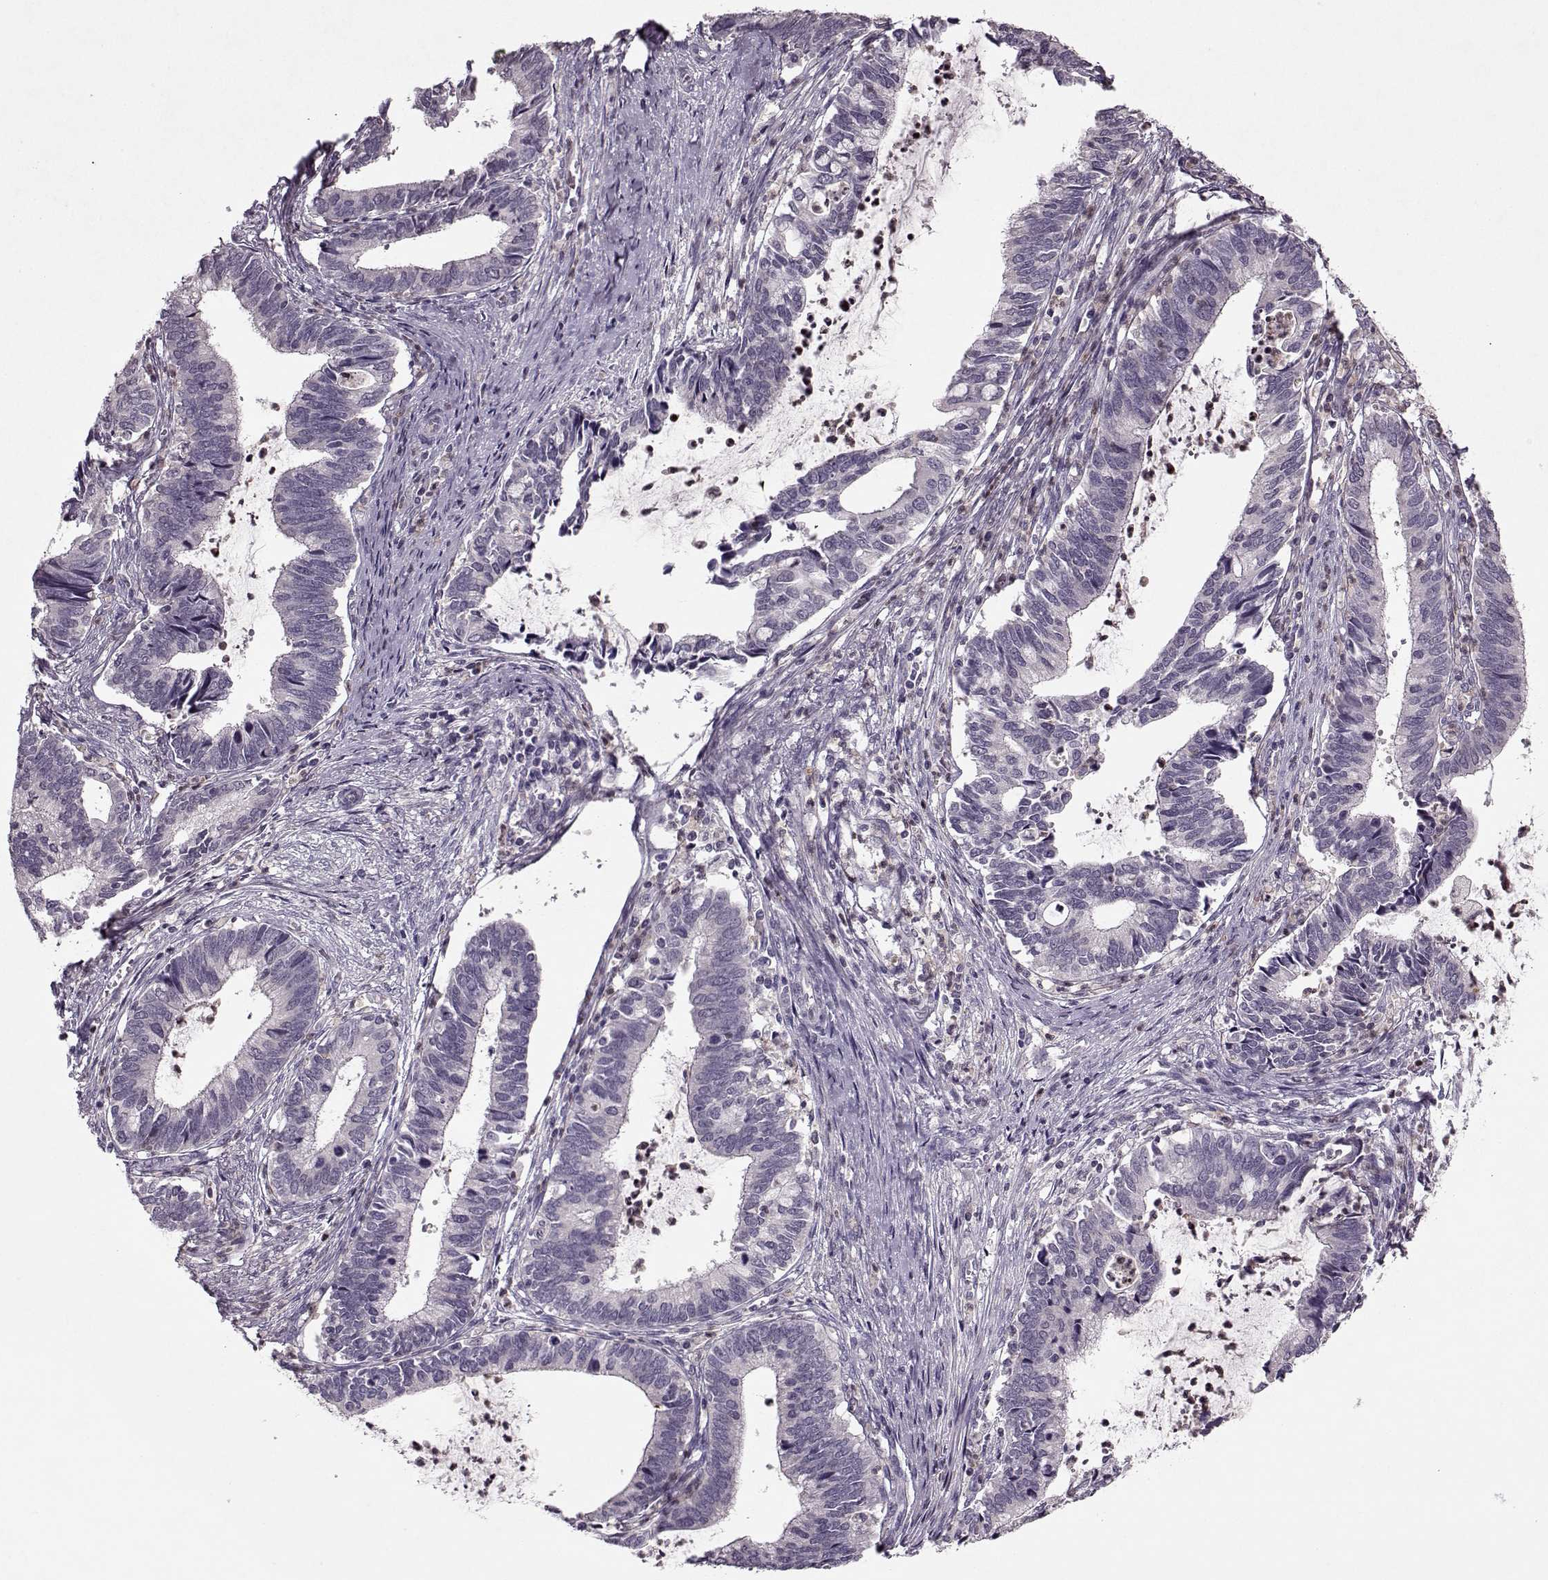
{"staining": {"intensity": "negative", "quantity": "none", "location": "none"}, "tissue": "cervical cancer", "cell_type": "Tumor cells", "image_type": "cancer", "snomed": [{"axis": "morphology", "description": "Adenocarcinoma, NOS"}, {"axis": "topography", "description": "Cervix"}], "caption": "This is an immunohistochemistry photomicrograph of cervical adenocarcinoma. There is no staining in tumor cells.", "gene": "ACOT11", "patient": {"sex": "female", "age": 42}}